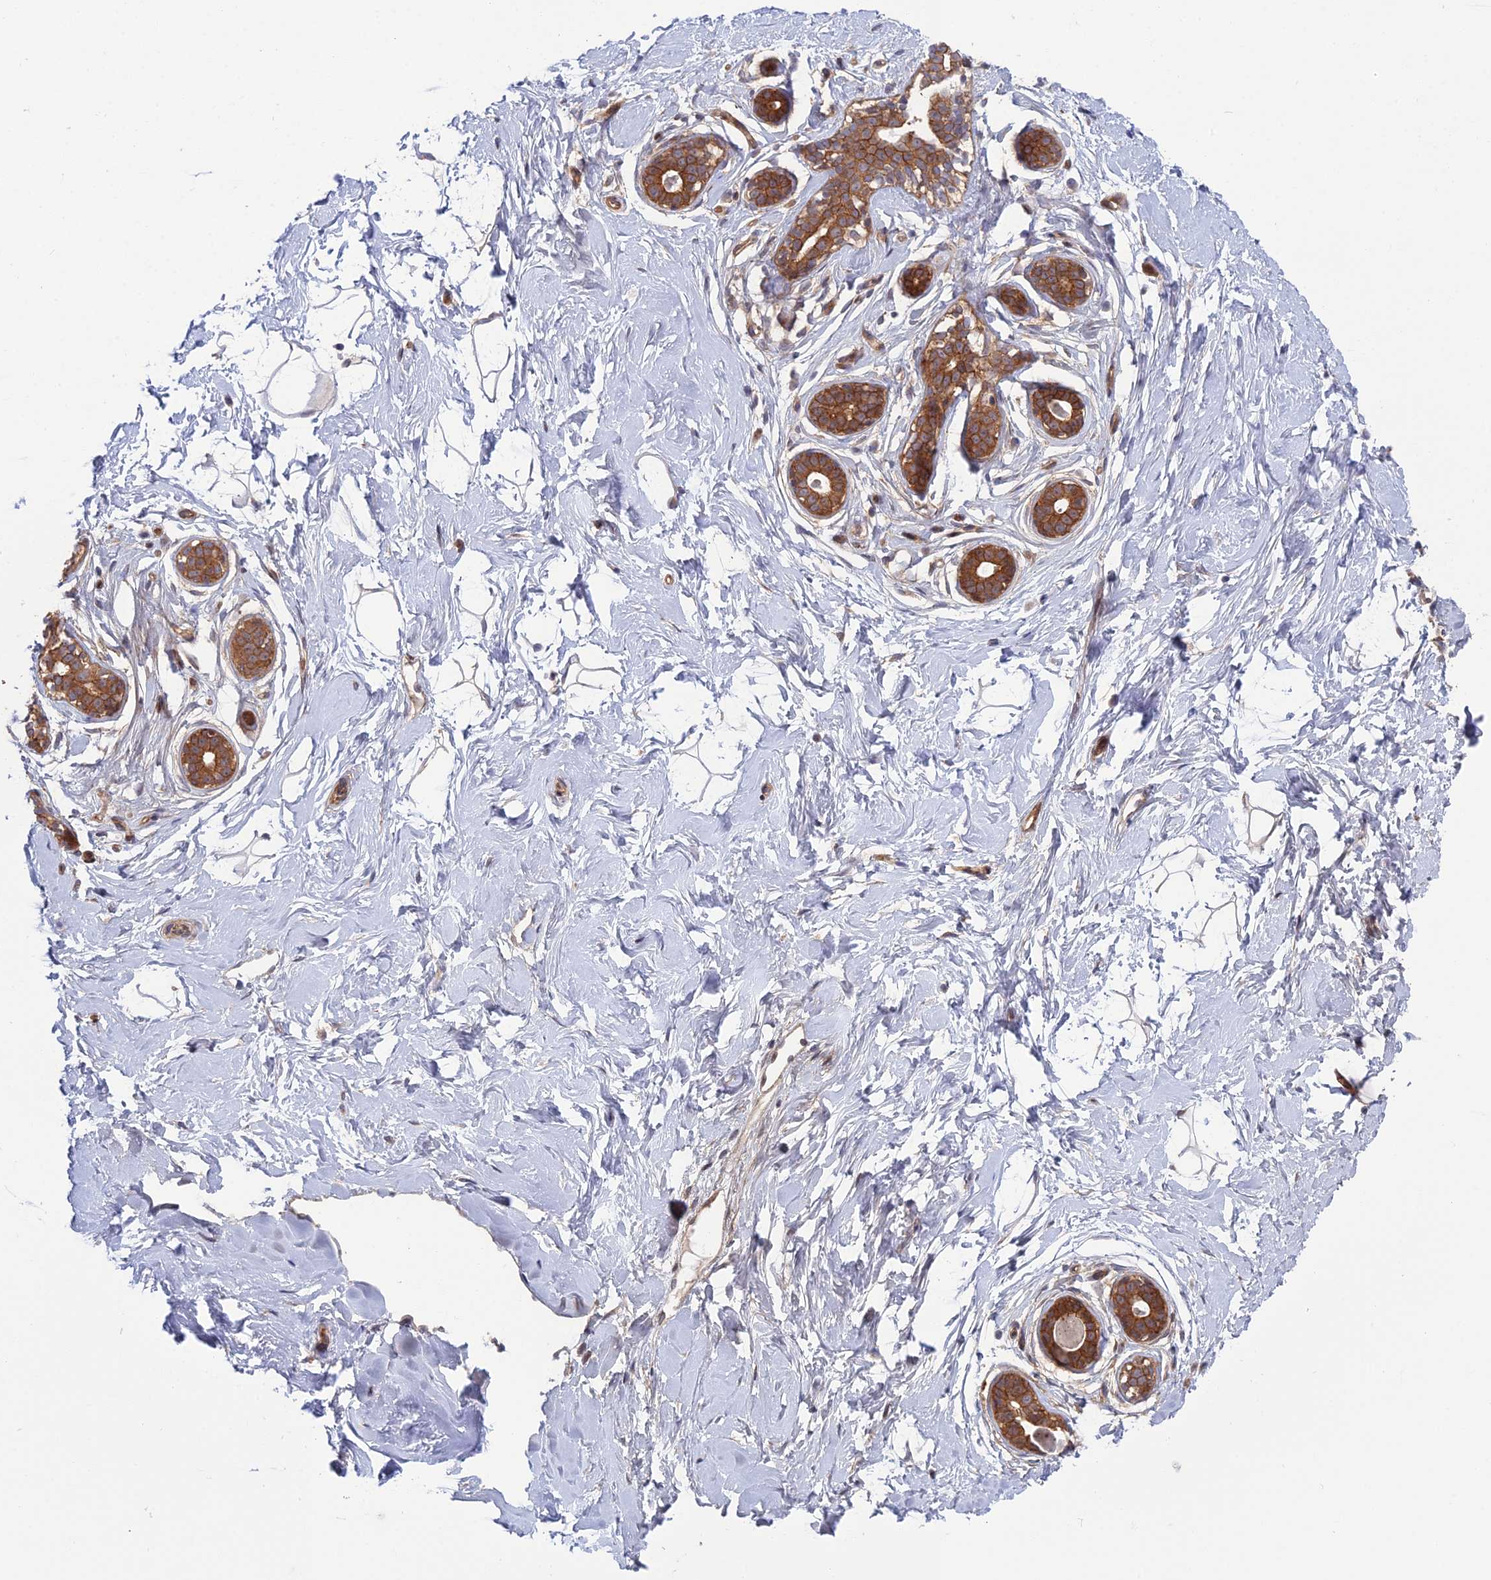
{"staining": {"intensity": "negative", "quantity": "none", "location": "none"}, "tissue": "breast", "cell_type": "Adipocytes", "image_type": "normal", "snomed": [{"axis": "morphology", "description": "Normal tissue, NOS"}, {"axis": "morphology", "description": "Adenoma, NOS"}, {"axis": "topography", "description": "Breast"}], "caption": "The IHC image has no significant staining in adipocytes of breast. Brightfield microscopy of immunohistochemistry (IHC) stained with DAB (3,3'-diaminobenzidine) (brown) and hematoxylin (blue), captured at high magnification.", "gene": "ABHD1", "patient": {"sex": "female", "age": 23}}